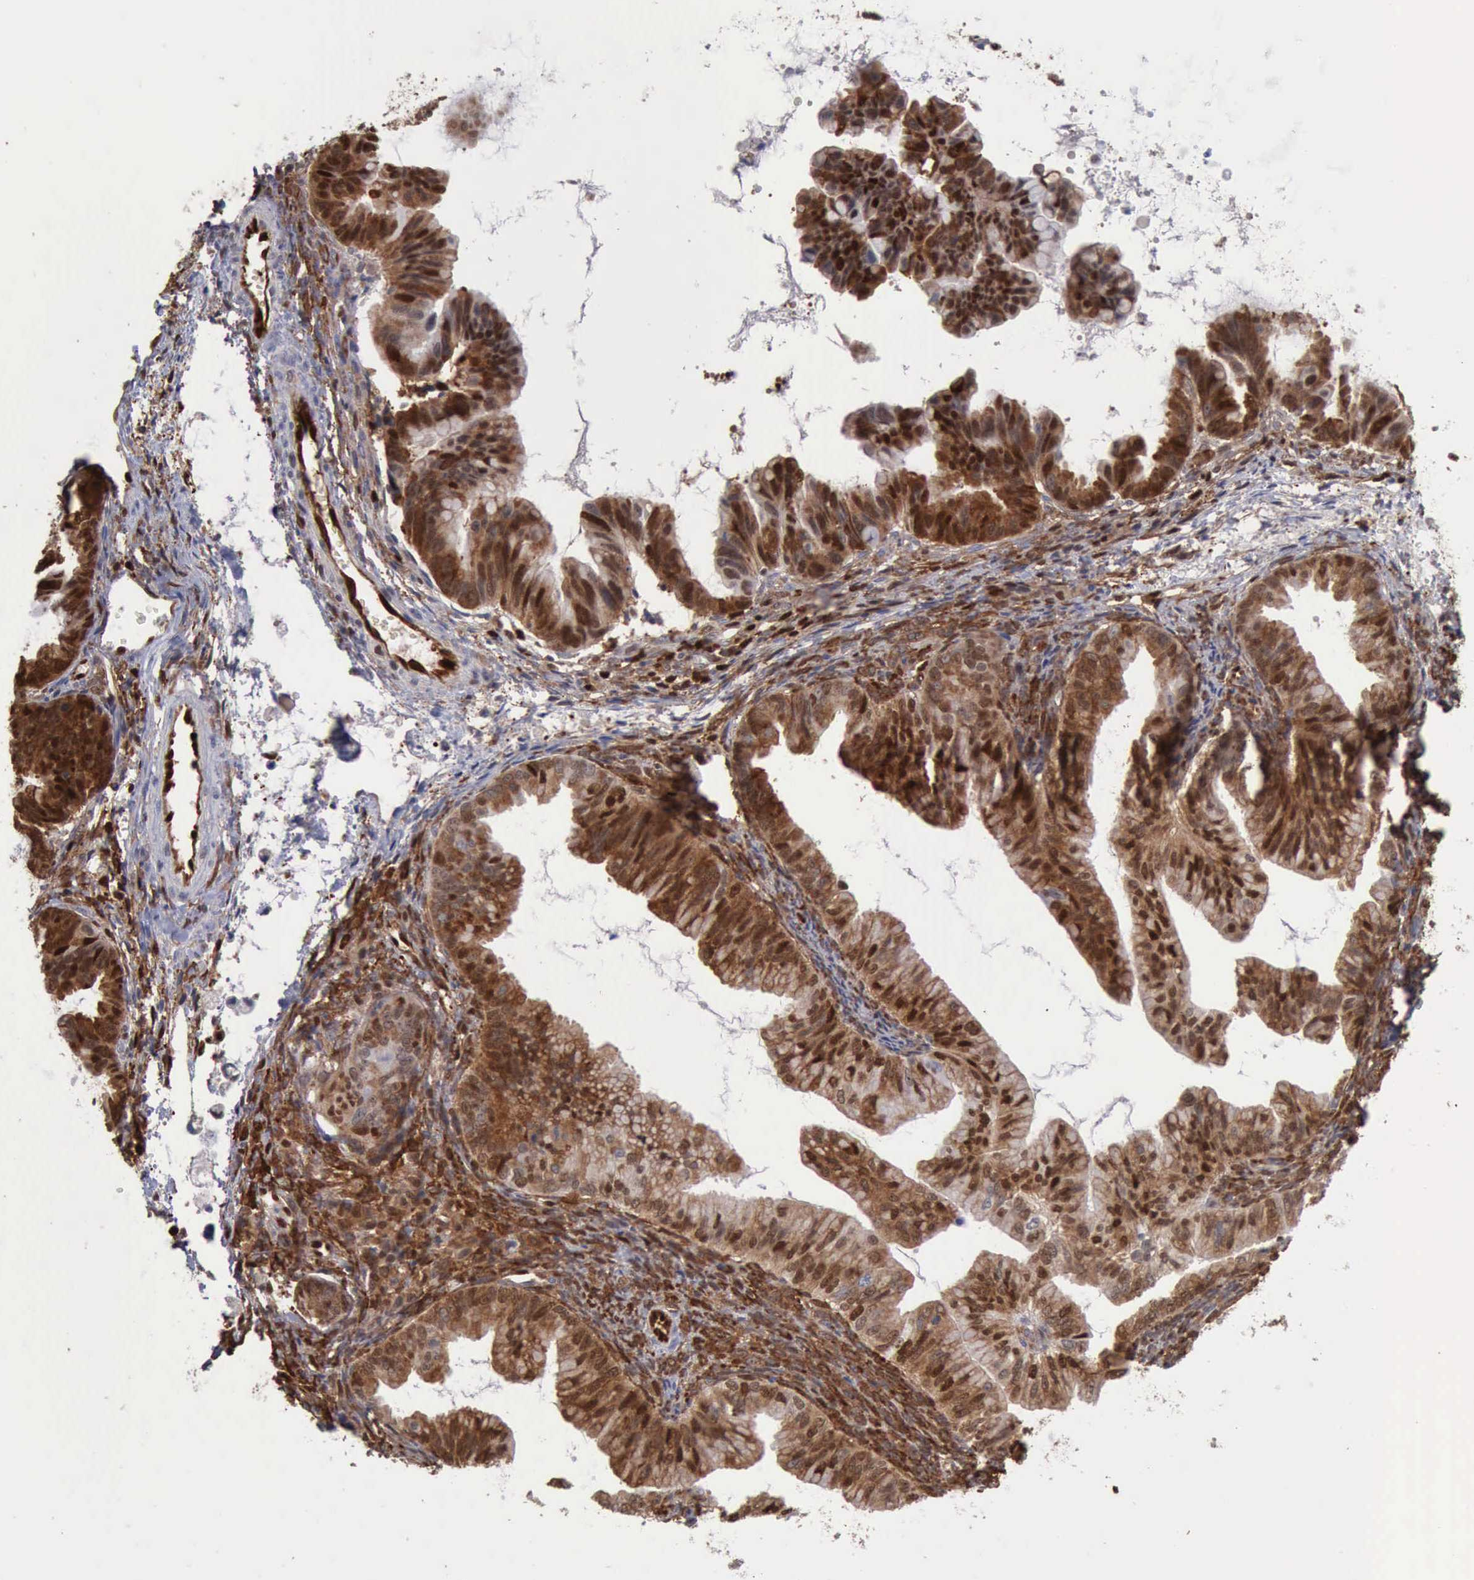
{"staining": {"intensity": "strong", "quantity": ">75%", "location": "cytoplasmic/membranous,nuclear"}, "tissue": "ovarian cancer", "cell_type": "Tumor cells", "image_type": "cancer", "snomed": [{"axis": "morphology", "description": "Cystadenocarcinoma, mucinous, NOS"}, {"axis": "topography", "description": "Ovary"}], "caption": "Protein expression analysis of human ovarian mucinous cystadenocarcinoma reveals strong cytoplasmic/membranous and nuclear expression in about >75% of tumor cells. The protein is shown in brown color, while the nuclei are stained blue.", "gene": "PDCD4", "patient": {"sex": "female", "age": 36}}